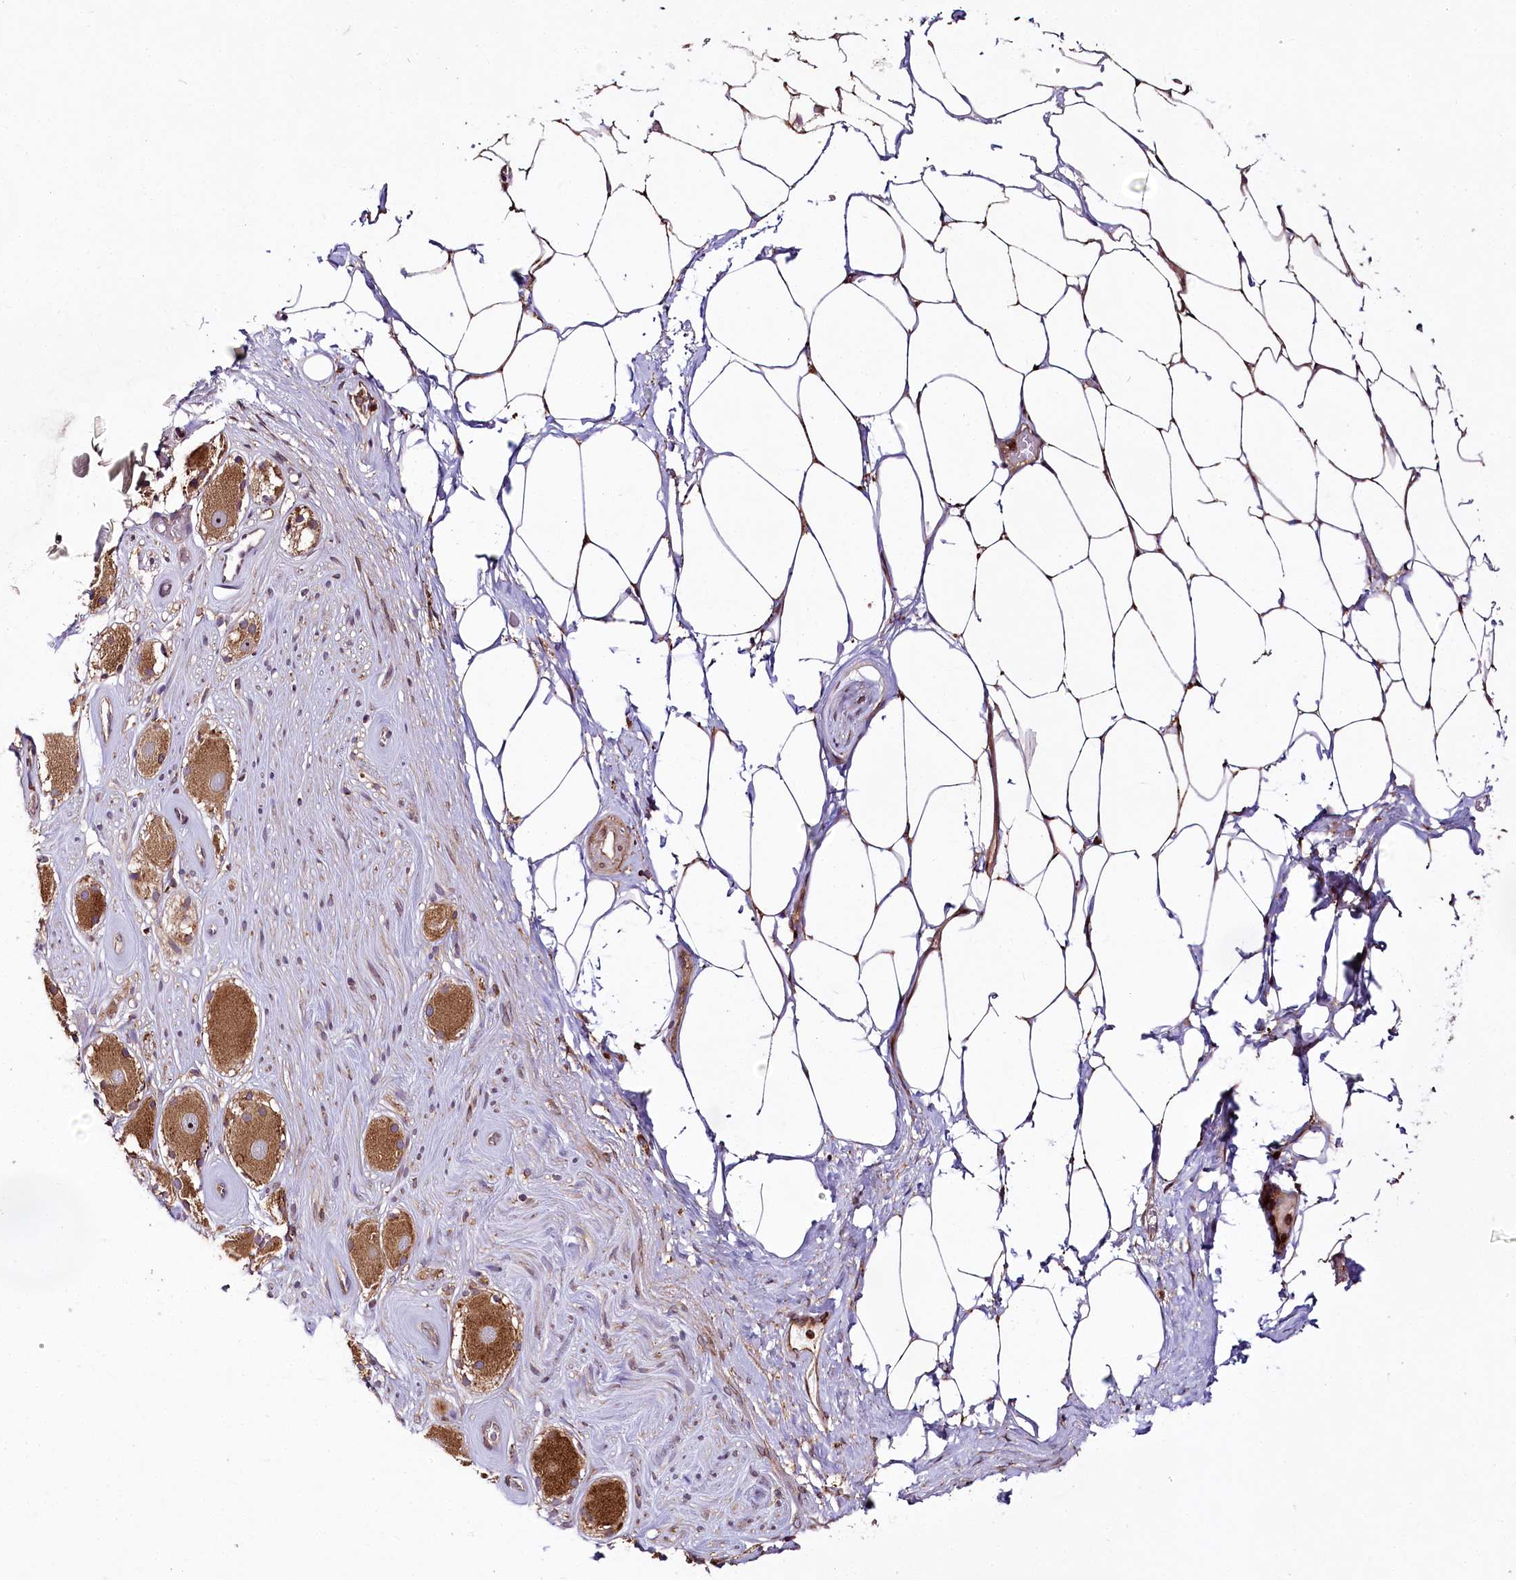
{"staining": {"intensity": "moderate", "quantity": ">75%", "location": "cytoplasmic/membranous"}, "tissue": "adipose tissue", "cell_type": "Adipocytes", "image_type": "normal", "snomed": [{"axis": "morphology", "description": "Normal tissue, NOS"}, {"axis": "morphology", "description": "Adenocarcinoma, Low grade"}, {"axis": "topography", "description": "Prostate"}, {"axis": "topography", "description": "Peripheral nerve tissue"}], "caption": "Immunohistochemistry staining of normal adipose tissue, which shows medium levels of moderate cytoplasmic/membranous staining in approximately >75% of adipocytes indicating moderate cytoplasmic/membranous protein staining. The staining was performed using DAB (3,3'-diaminobenzidine) (brown) for protein detection and nuclei were counterstained in hematoxylin (blue).", "gene": "RAB7A", "patient": {"sex": "male", "age": 63}}